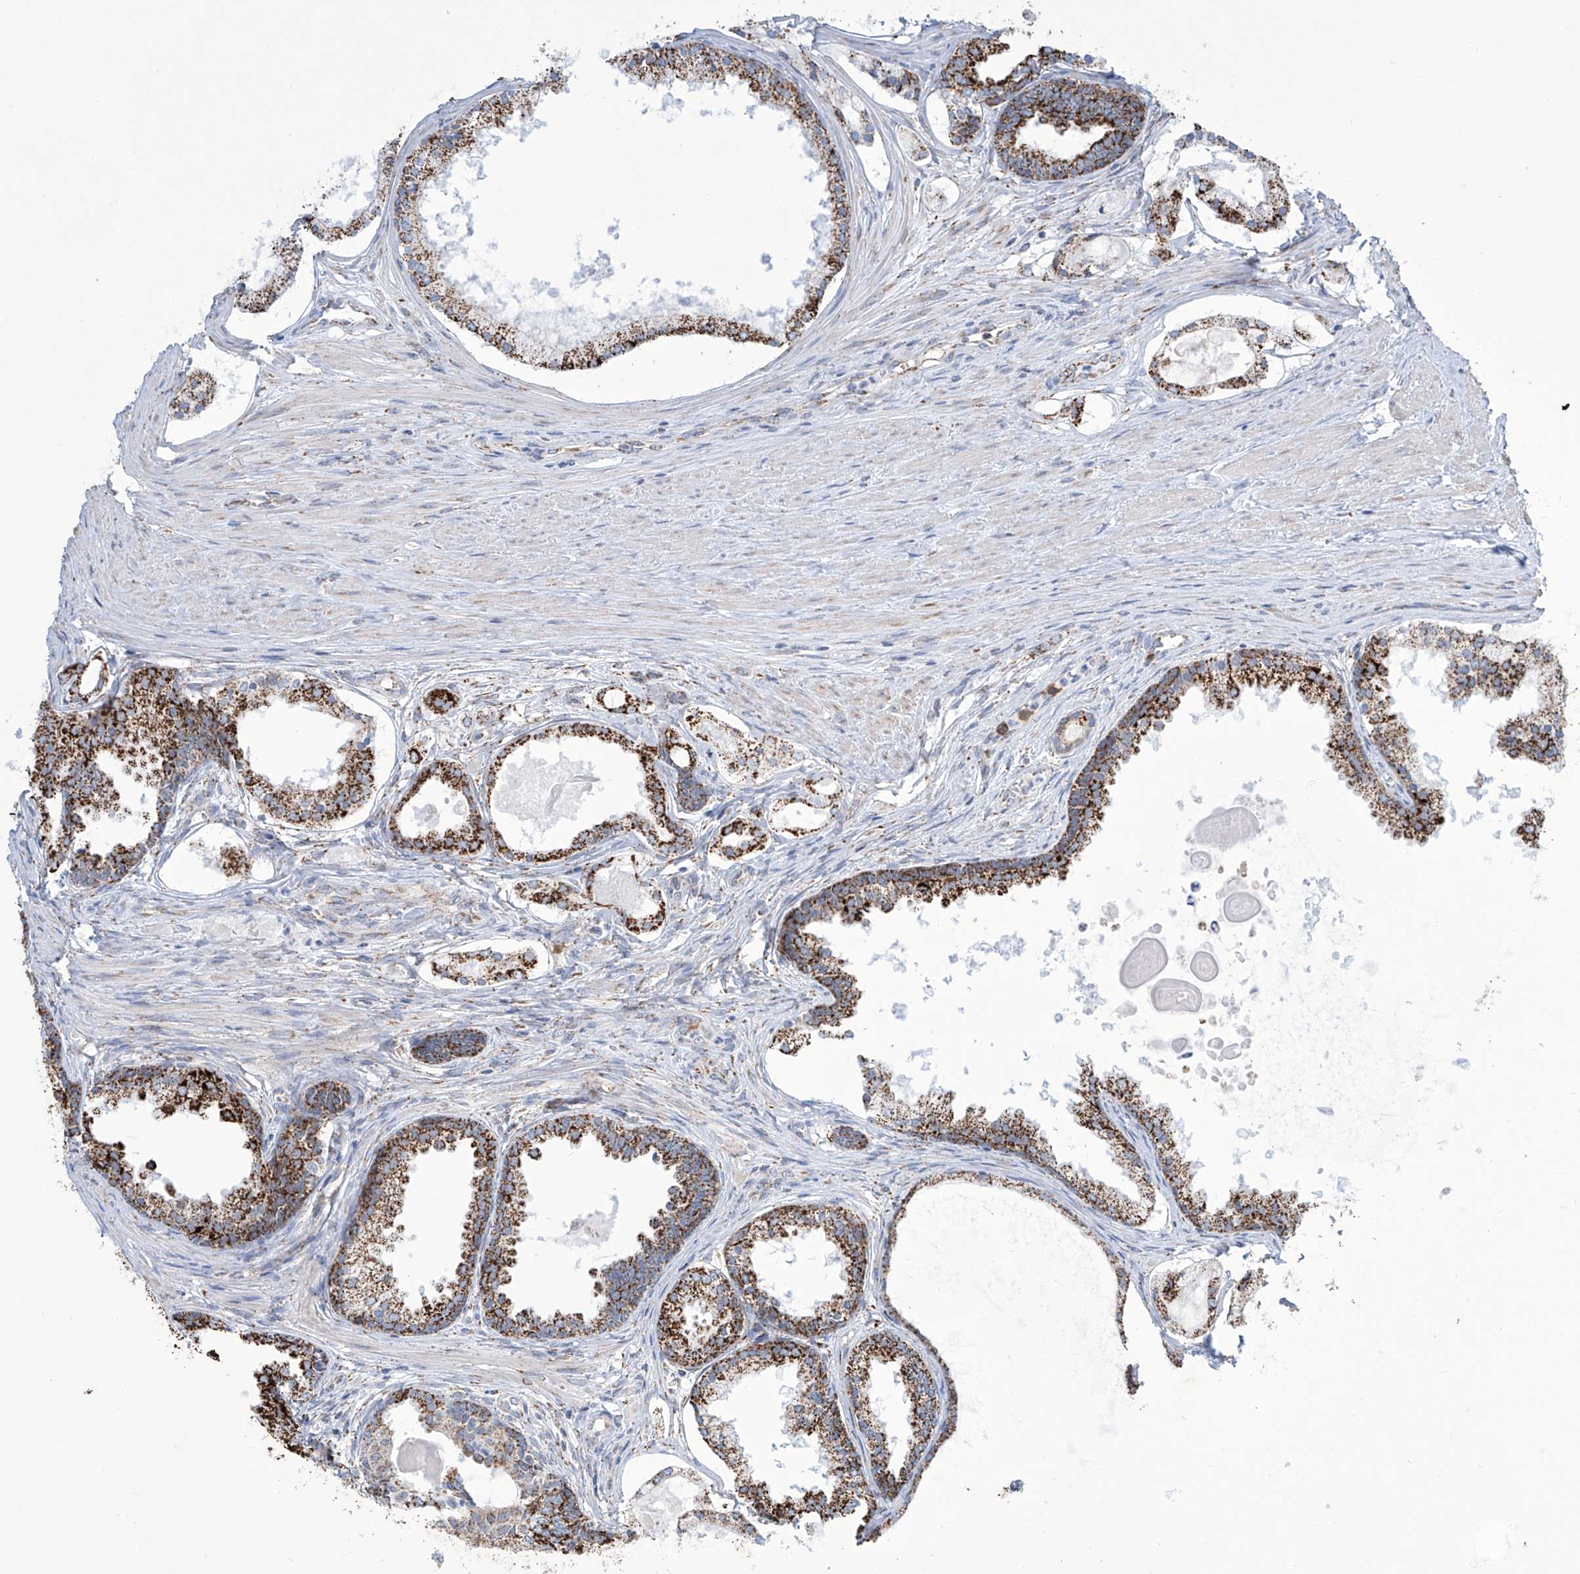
{"staining": {"intensity": "strong", "quantity": ">75%", "location": "cytoplasmic/membranous"}, "tissue": "prostate cancer", "cell_type": "Tumor cells", "image_type": "cancer", "snomed": [{"axis": "morphology", "description": "Adenocarcinoma, High grade"}, {"axis": "topography", "description": "Prostate"}], "caption": "Immunohistochemical staining of human high-grade adenocarcinoma (prostate) displays strong cytoplasmic/membranous protein positivity in approximately >75% of tumor cells. The protein is shown in brown color, while the nuclei are stained blue.", "gene": "ALDH6A1", "patient": {"sex": "male", "age": 68}}